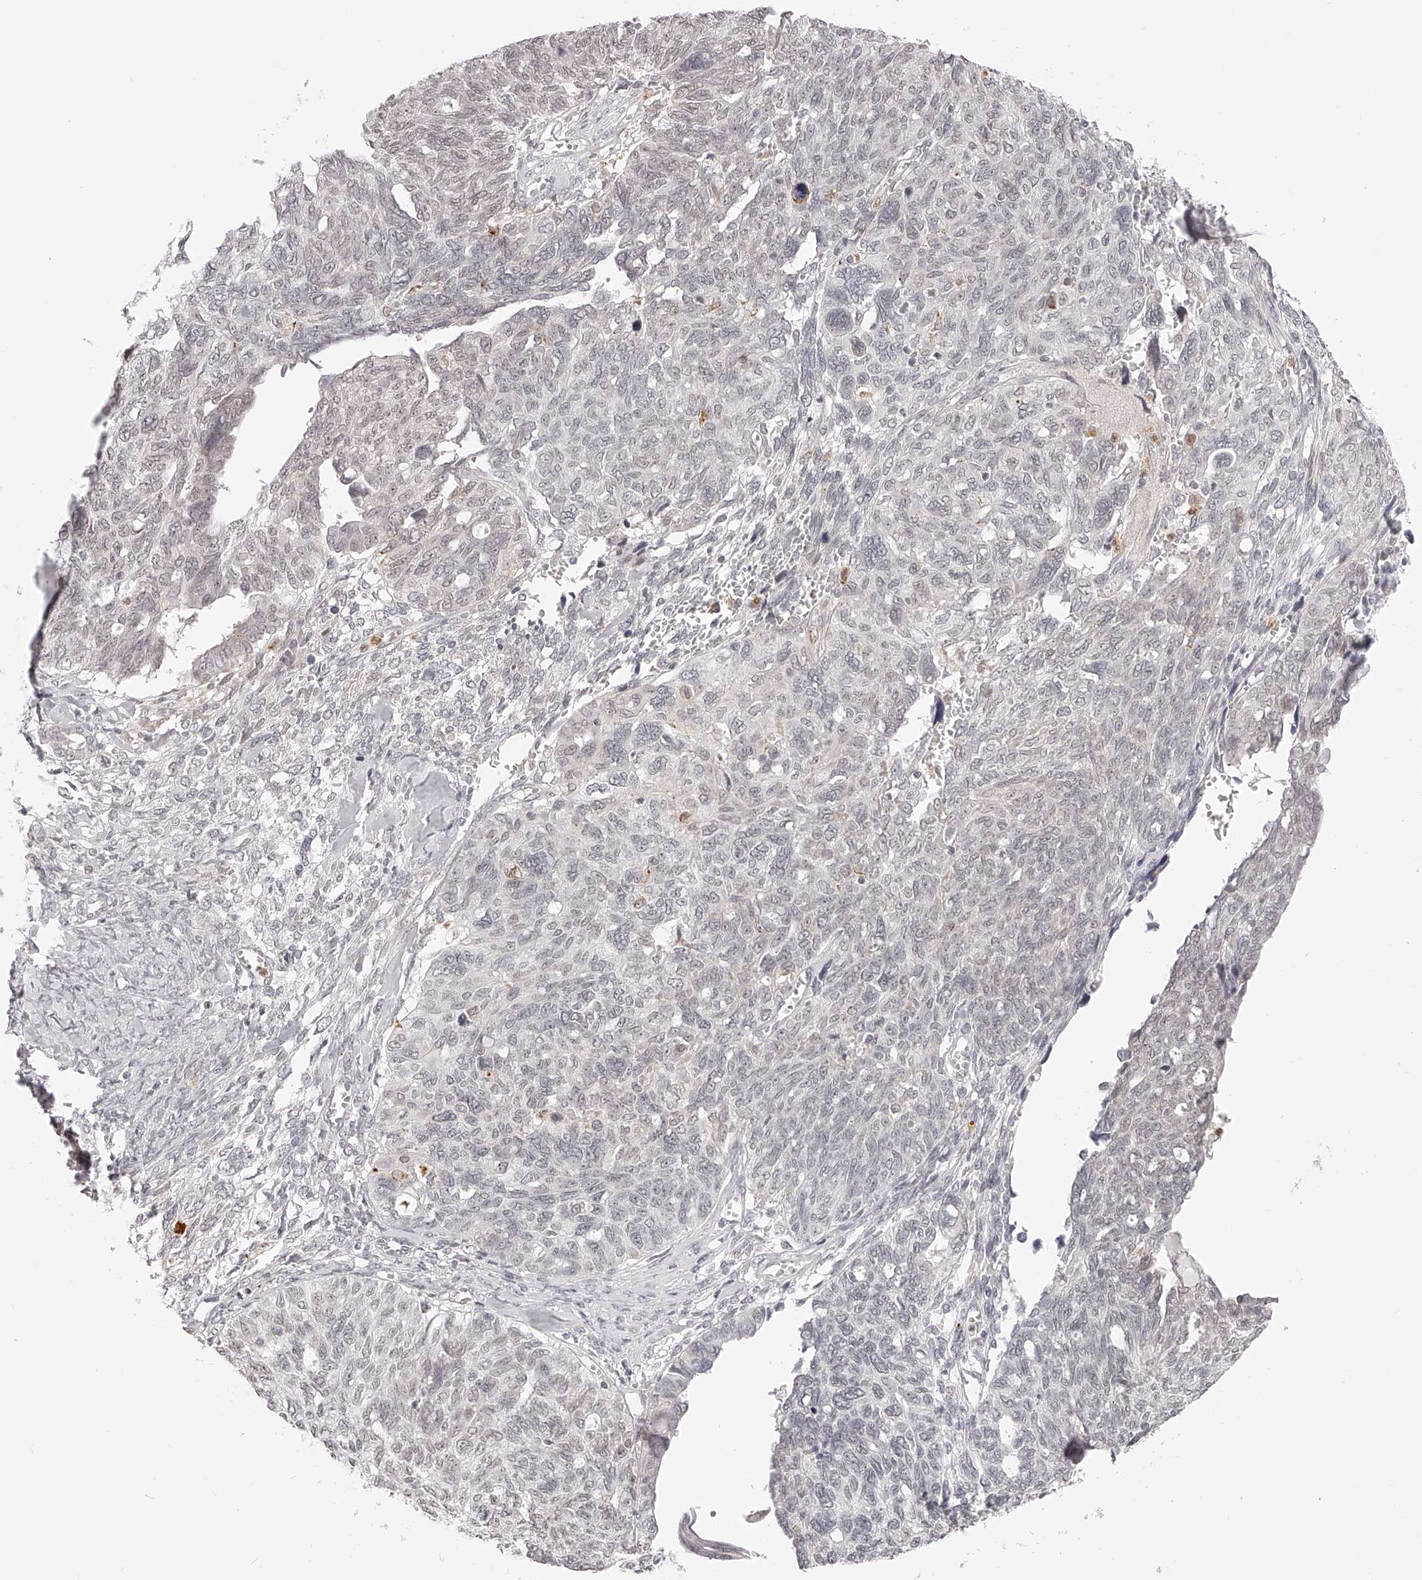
{"staining": {"intensity": "moderate", "quantity": "<25%", "location": "nuclear"}, "tissue": "ovarian cancer", "cell_type": "Tumor cells", "image_type": "cancer", "snomed": [{"axis": "morphology", "description": "Cystadenocarcinoma, serous, NOS"}, {"axis": "topography", "description": "Ovary"}], "caption": "Moderate nuclear positivity is identified in approximately <25% of tumor cells in ovarian cancer.", "gene": "PLEKHG1", "patient": {"sex": "female", "age": 79}}